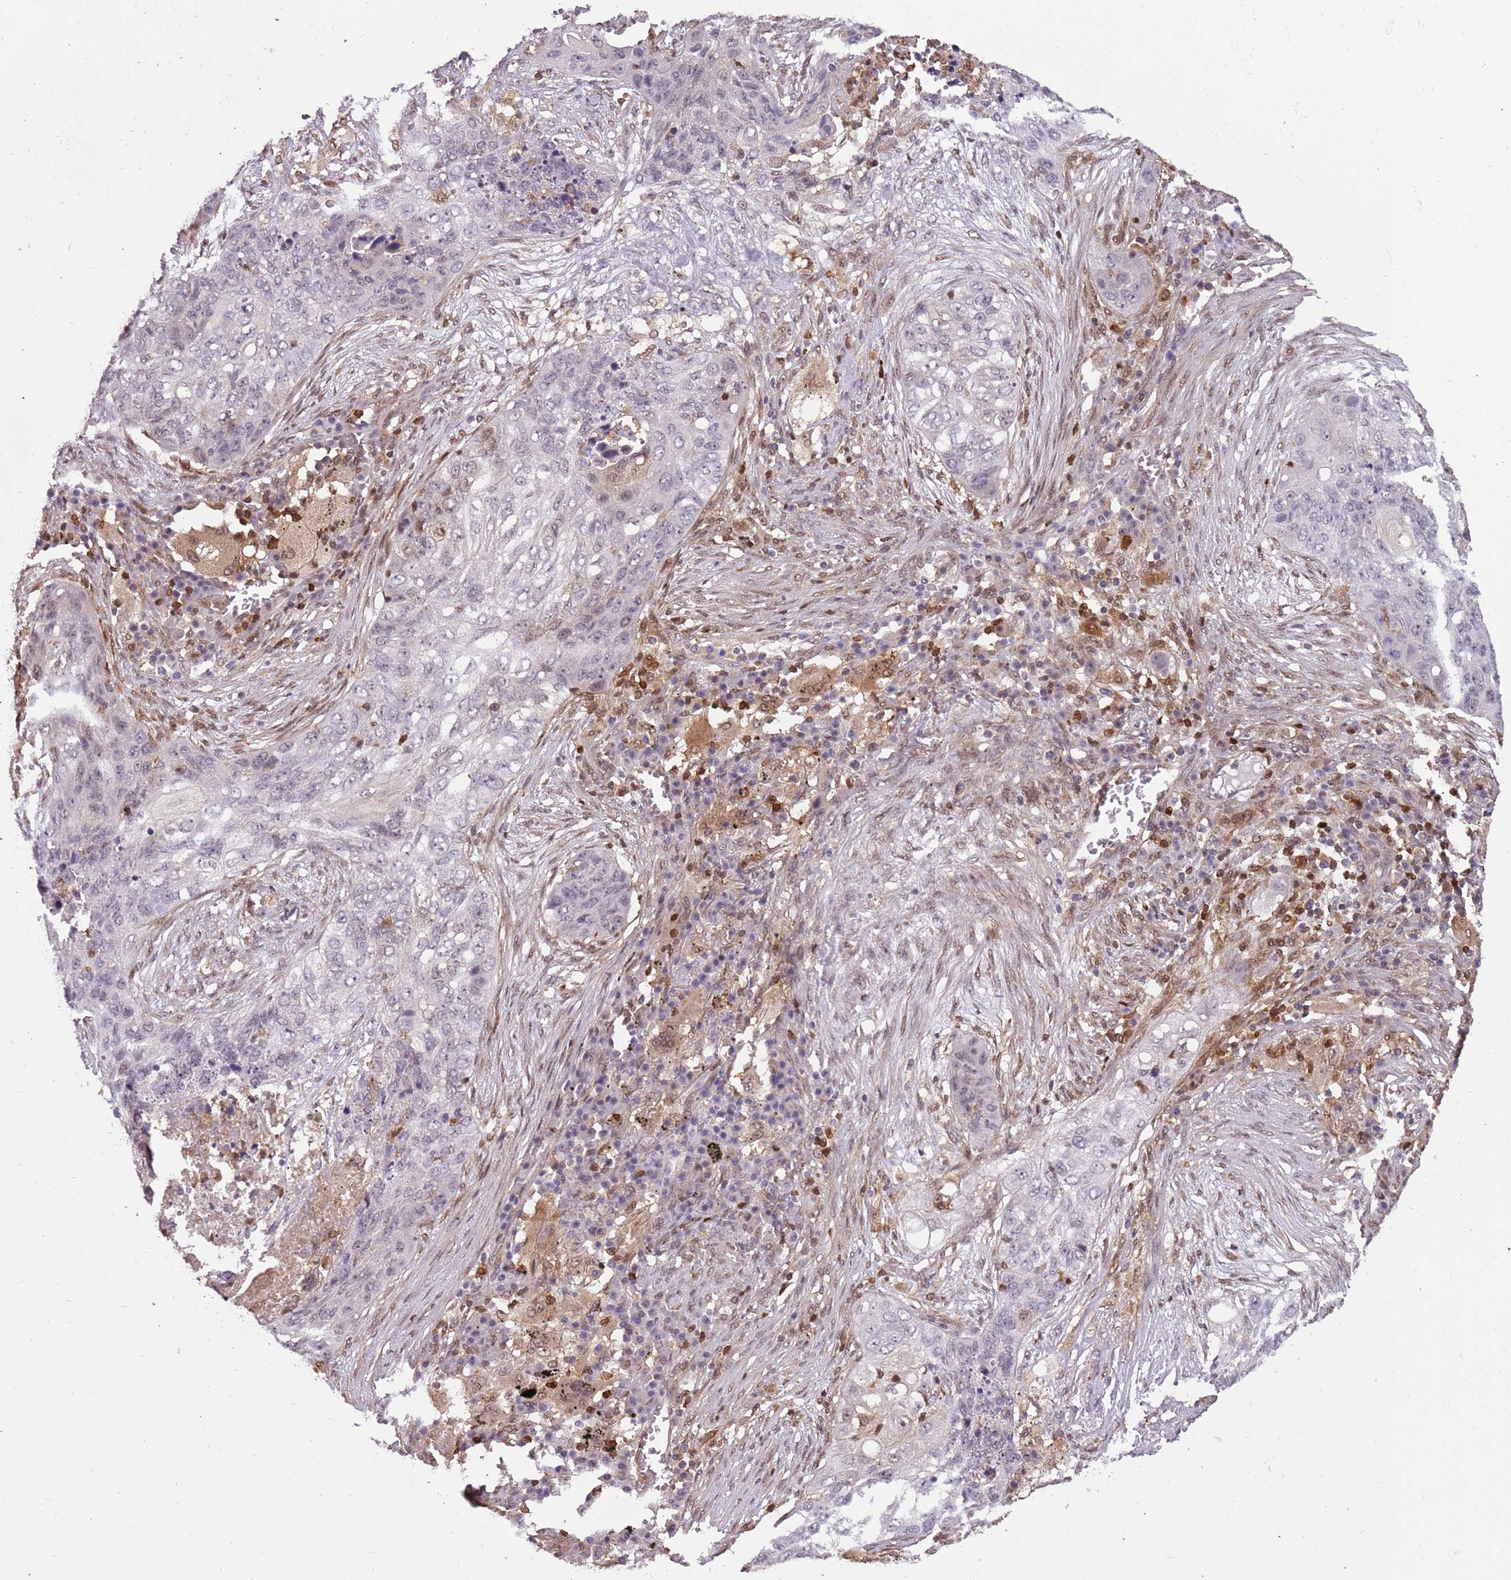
{"staining": {"intensity": "negative", "quantity": "none", "location": "none"}, "tissue": "lung cancer", "cell_type": "Tumor cells", "image_type": "cancer", "snomed": [{"axis": "morphology", "description": "Squamous cell carcinoma, NOS"}, {"axis": "topography", "description": "Lung"}], "caption": "The immunohistochemistry histopathology image has no significant staining in tumor cells of squamous cell carcinoma (lung) tissue. (IHC, brightfield microscopy, high magnification).", "gene": "GBP2", "patient": {"sex": "female", "age": 63}}